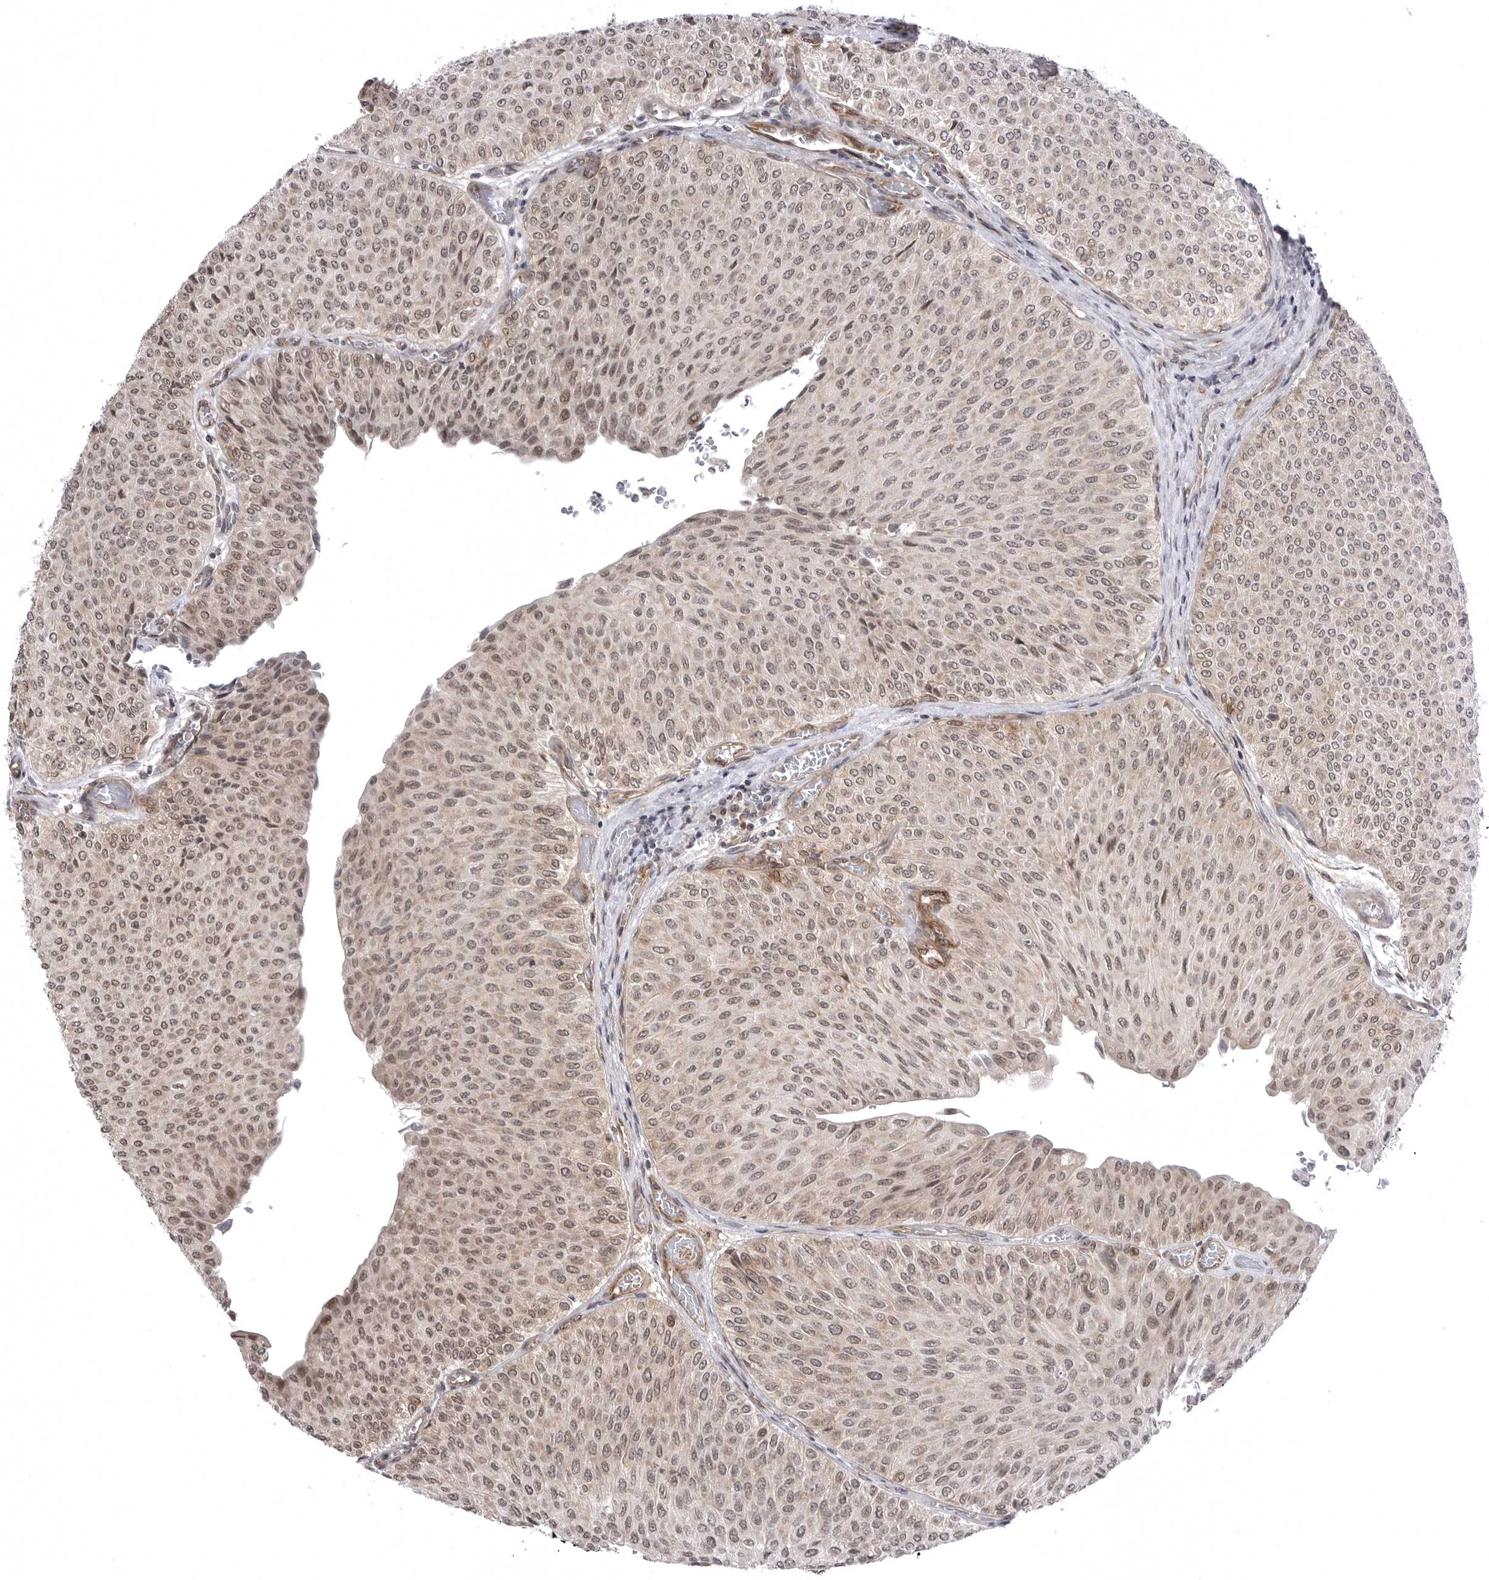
{"staining": {"intensity": "weak", "quantity": "25%-75%", "location": "nuclear"}, "tissue": "urothelial cancer", "cell_type": "Tumor cells", "image_type": "cancer", "snomed": [{"axis": "morphology", "description": "Urothelial carcinoma, Low grade"}, {"axis": "topography", "description": "Urinary bladder"}], "caption": "There is low levels of weak nuclear positivity in tumor cells of urothelial carcinoma (low-grade), as demonstrated by immunohistochemical staining (brown color).", "gene": "SORBS1", "patient": {"sex": "male", "age": 78}}